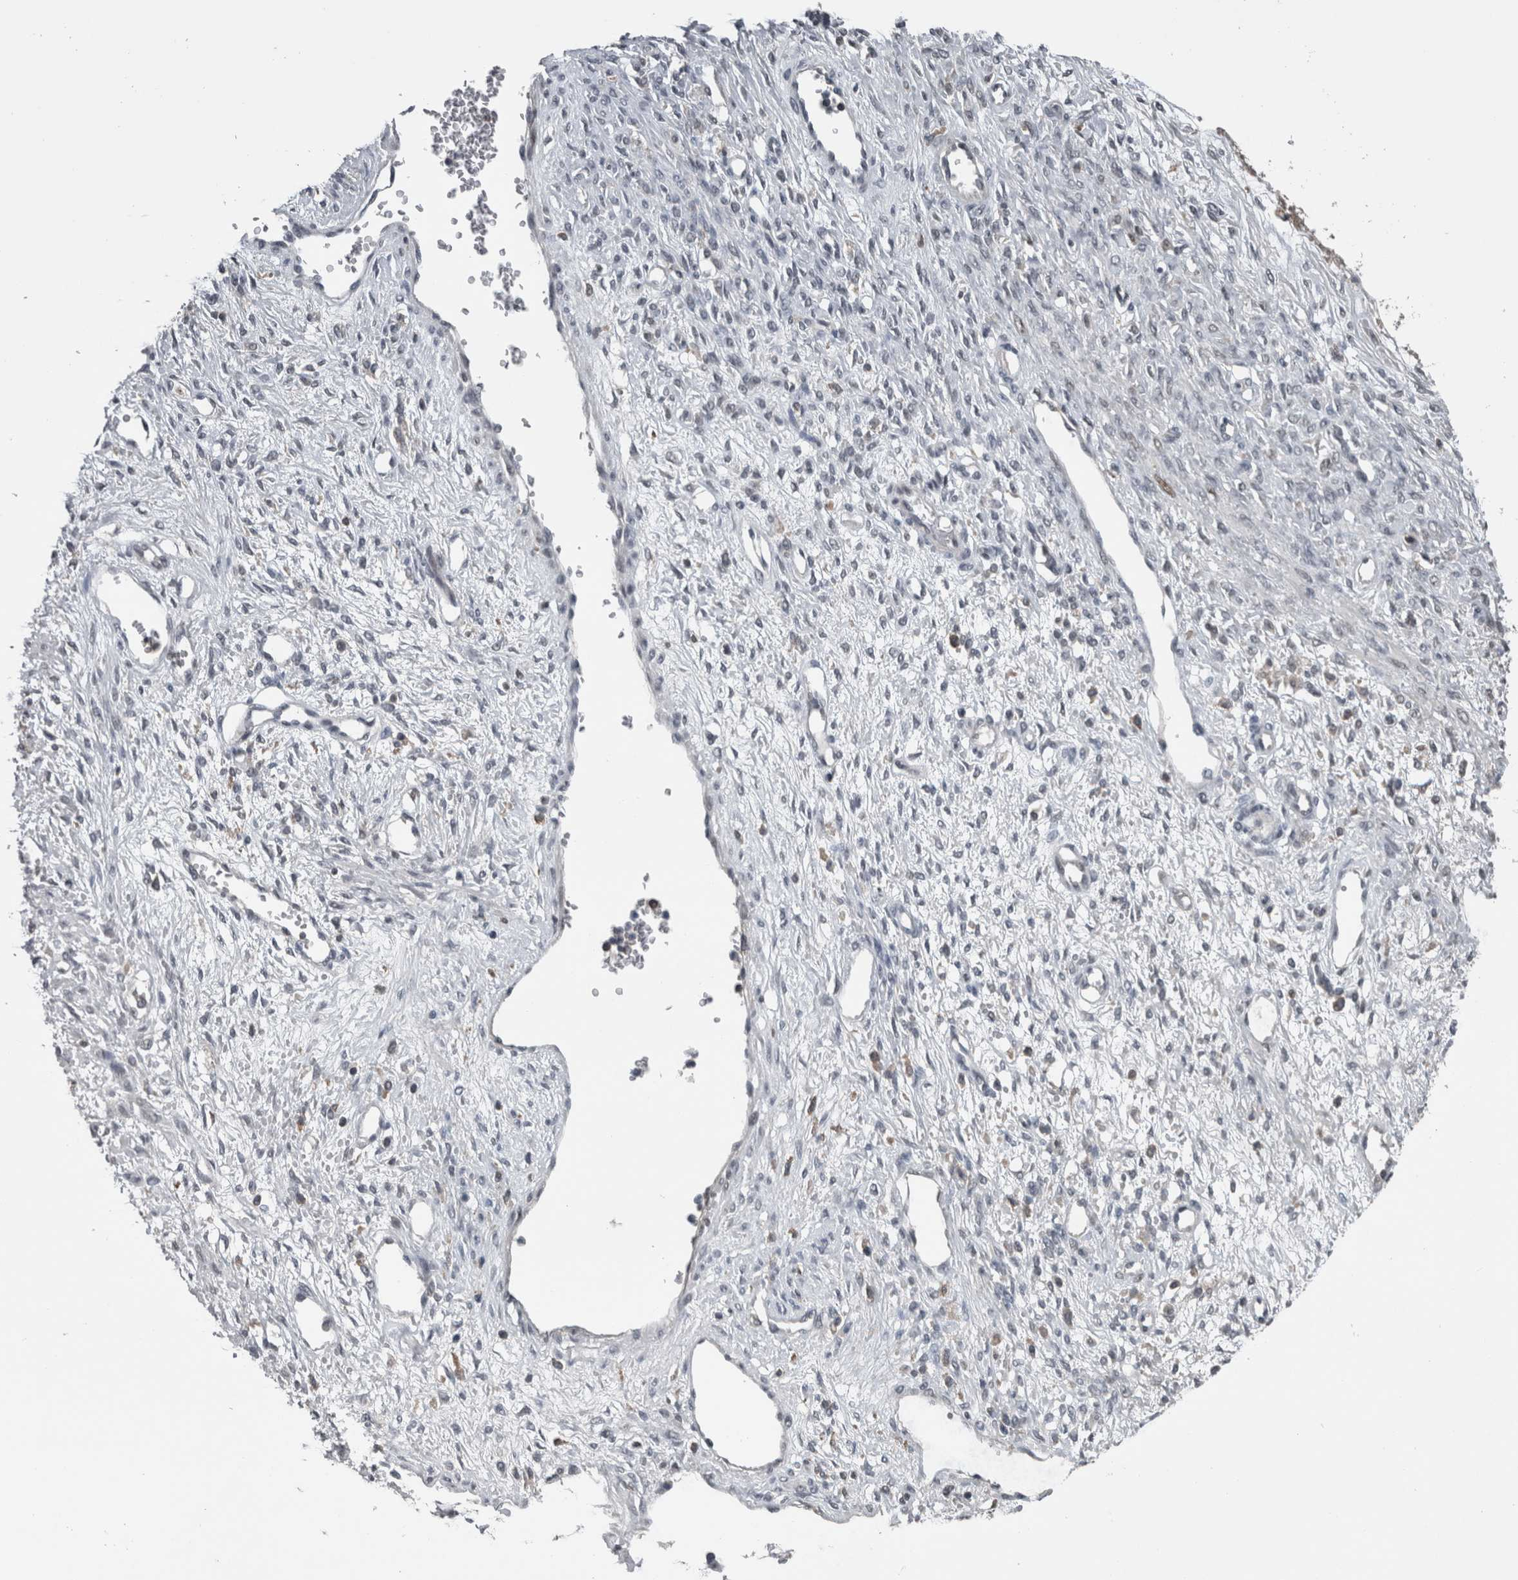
{"staining": {"intensity": "negative", "quantity": "none", "location": "none"}, "tissue": "ovarian cancer", "cell_type": "Tumor cells", "image_type": "cancer", "snomed": [{"axis": "morphology", "description": "Cystadenocarcinoma, mucinous, NOS"}, {"axis": "topography", "description": "Ovary"}], "caption": "DAB (3,3'-diaminobenzidine) immunohistochemical staining of mucinous cystadenocarcinoma (ovarian) reveals no significant positivity in tumor cells. (DAB IHC with hematoxylin counter stain).", "gene": "ZBTB21", "patient": {"sex": "female", "age": 73}}